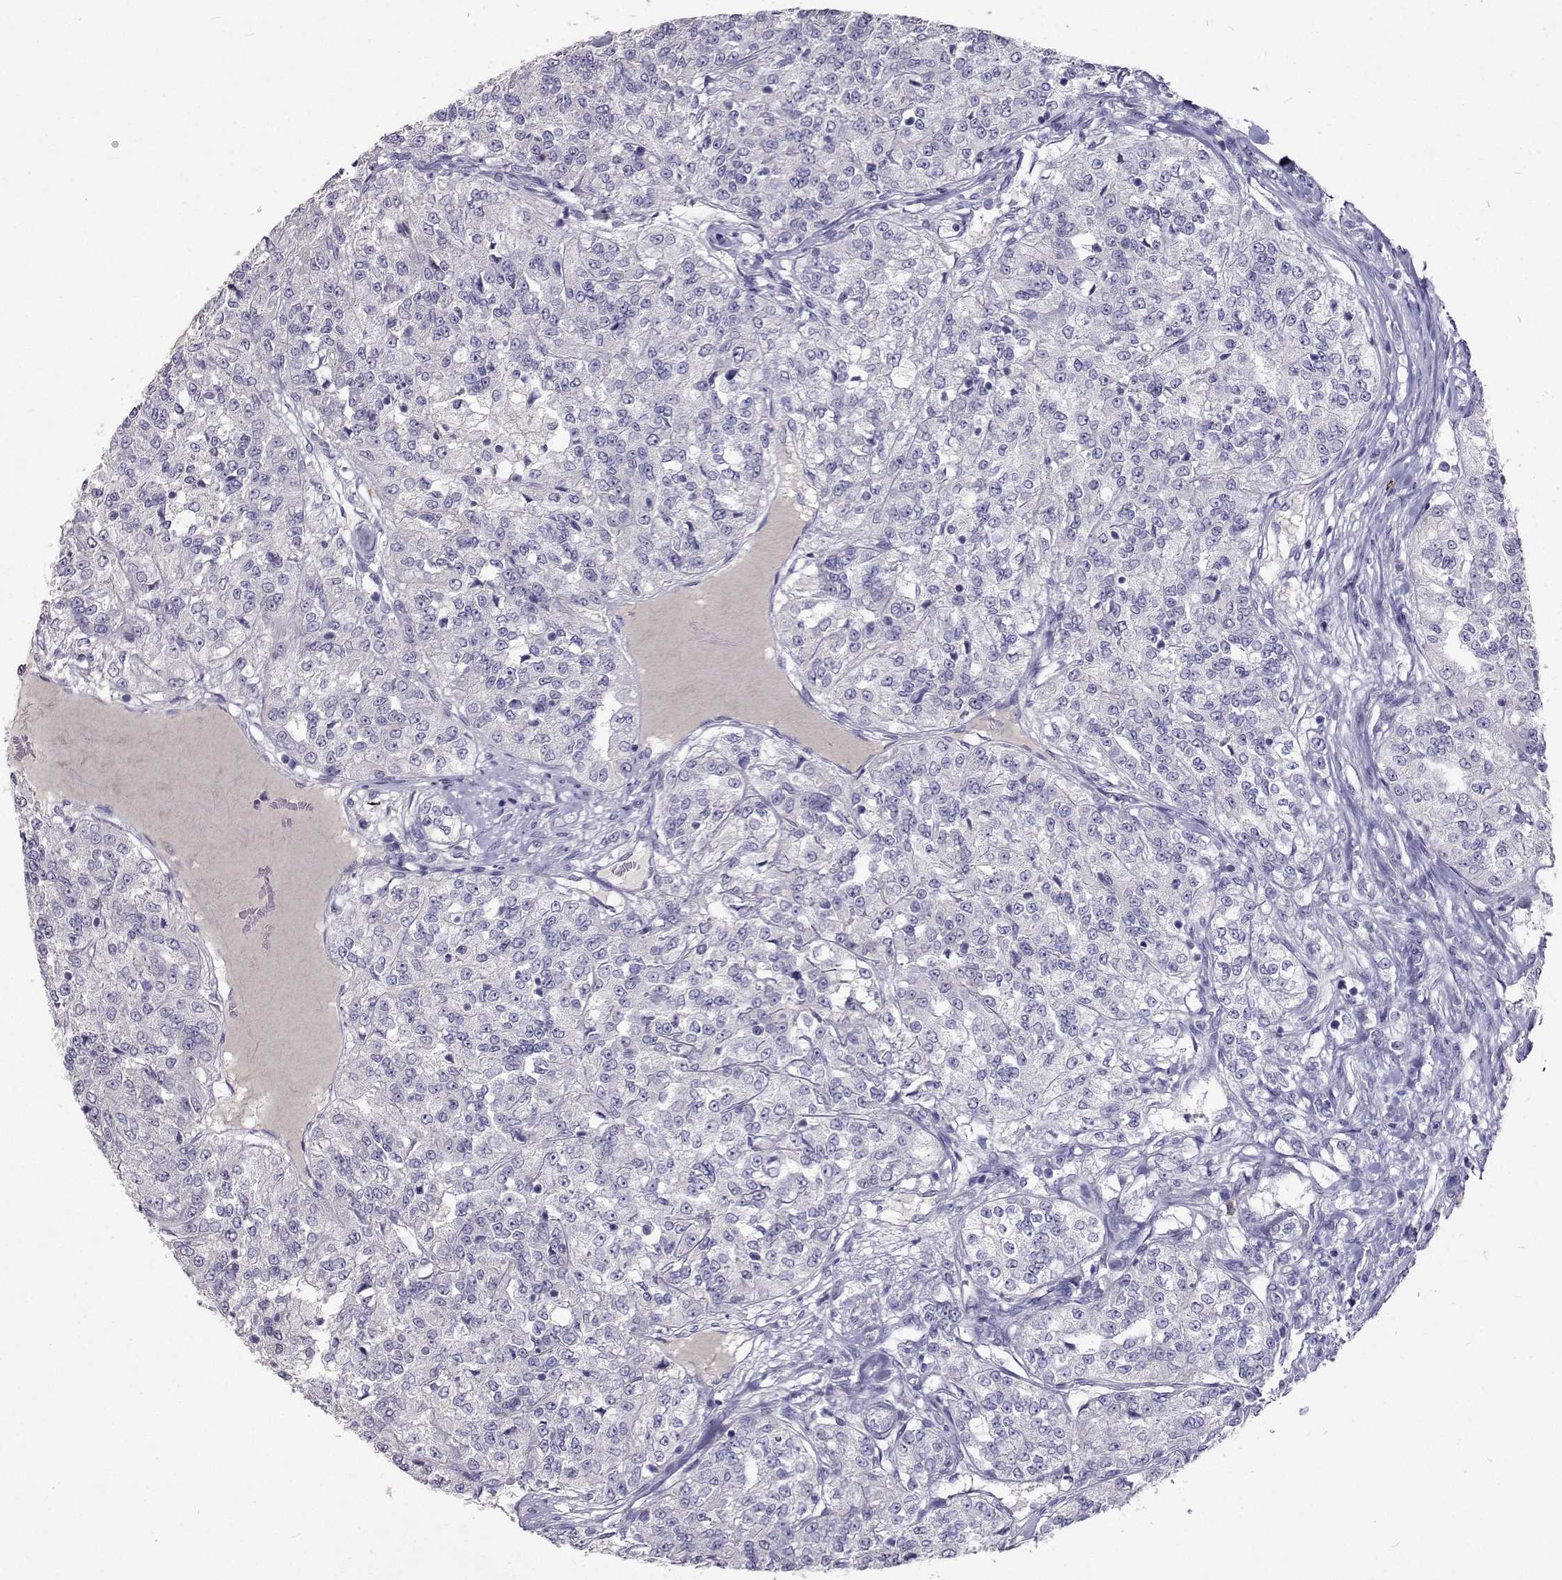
{"staining": {"intensity": "negative", "quantity": "none", "location": "none"}, "tissue": "renal cancer", "cell_type": "Tumor cells", "image_type": "cancer", "snomed": [{"axis": "morphology", "description": "Adenocarcinoma, NOS"}, {"axis": "topography", "description": "Kidney"}], "caption": "The photomicrograph displays no staining of tumor cells in renal cancer (adenocarcinoma).", "gene": "CFAP44", "patient": {"sex": "female", "age": 63}}